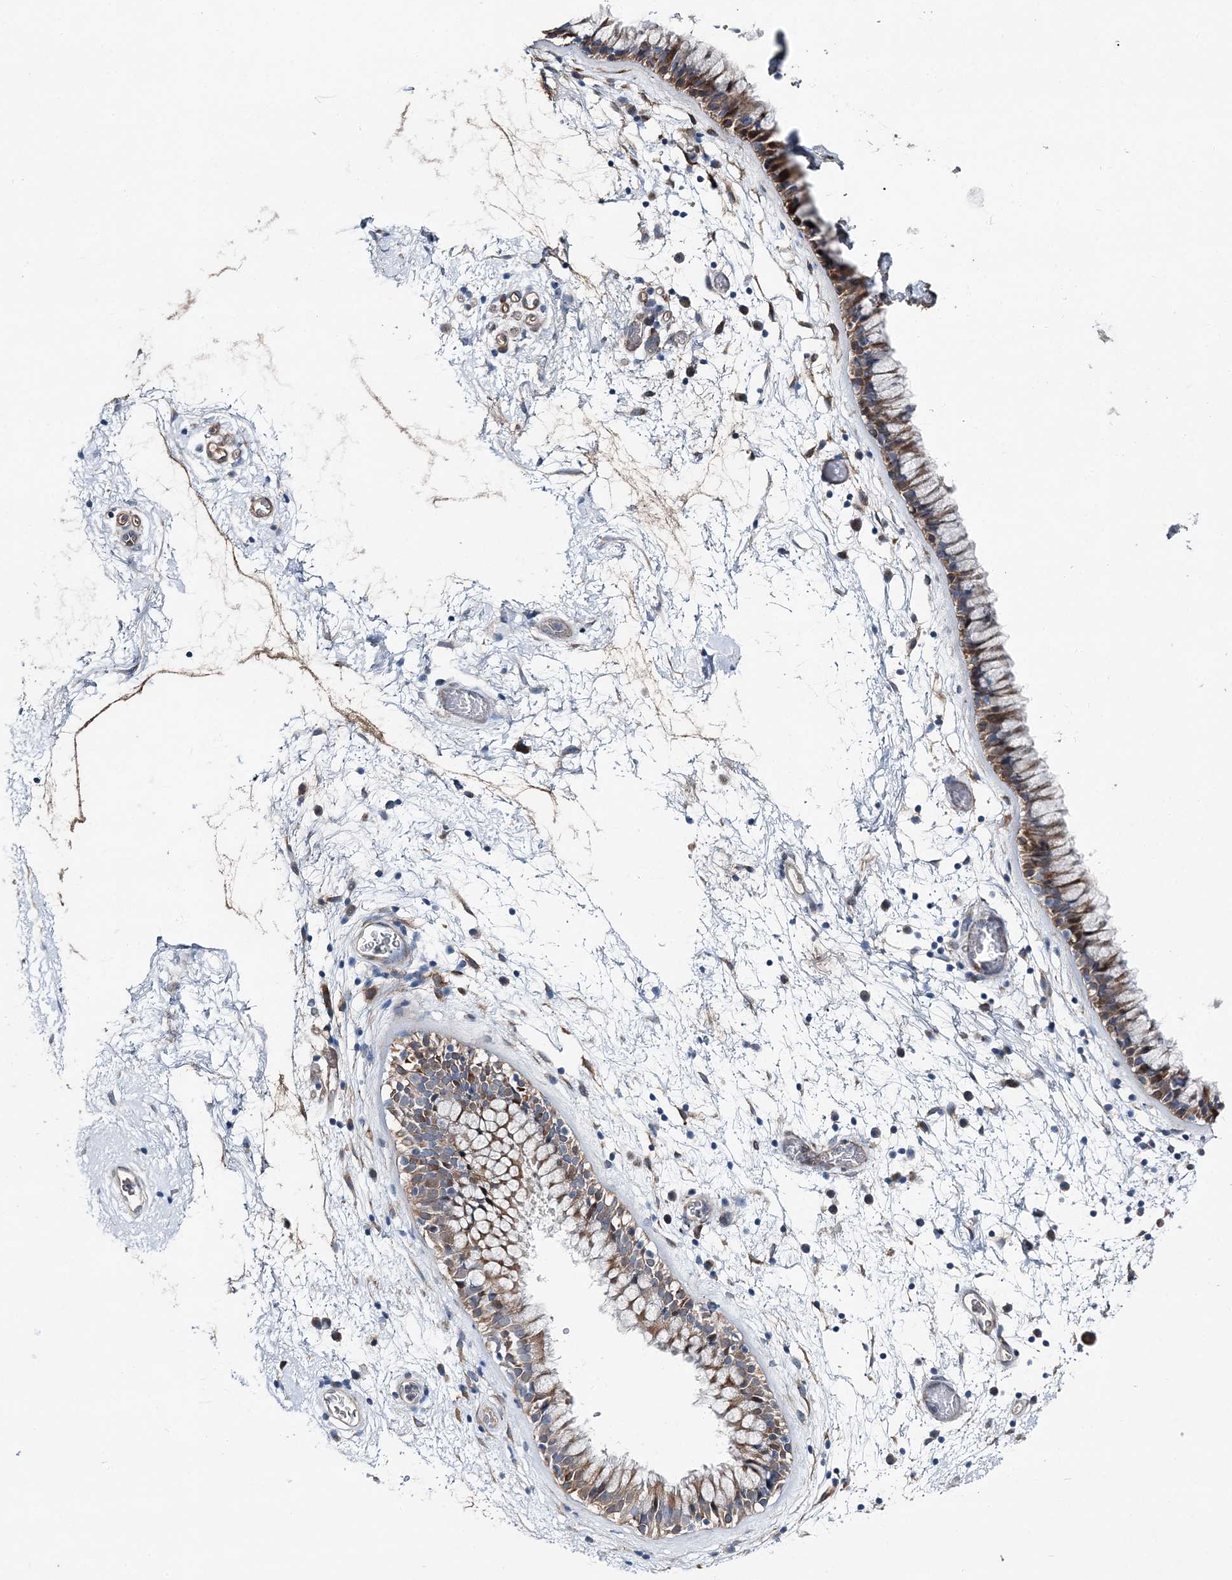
{"staining": {"intensity": "moderate", "quantity": ">75%", "location": "cytoplasmic/membranous"}, "tissue": "nasopharynx", "cell_type": "Respiratory epithelial cells", "image_type": "normal", "snomed": [{"axis": "morphology", "description": "Normal tissue, NOS"}, {"axis": "morphology", "description": "Inflammation, NOS"}, {"axis": "topography", "description": "Nasopharynx"}], "caption": "Immunohistochemistry (DAB) staining of normal nasopharynx reveals moderate cytoplasmic/membranous protein expression in approximately >75% of respiratory epithelial cells. (Stains: DAB in brown, nuclei in blue, Microscopy: brightfield microscopy at high magnification).", "gene": "SPOPL", "patient": {"sex": "male", "age": 48}}